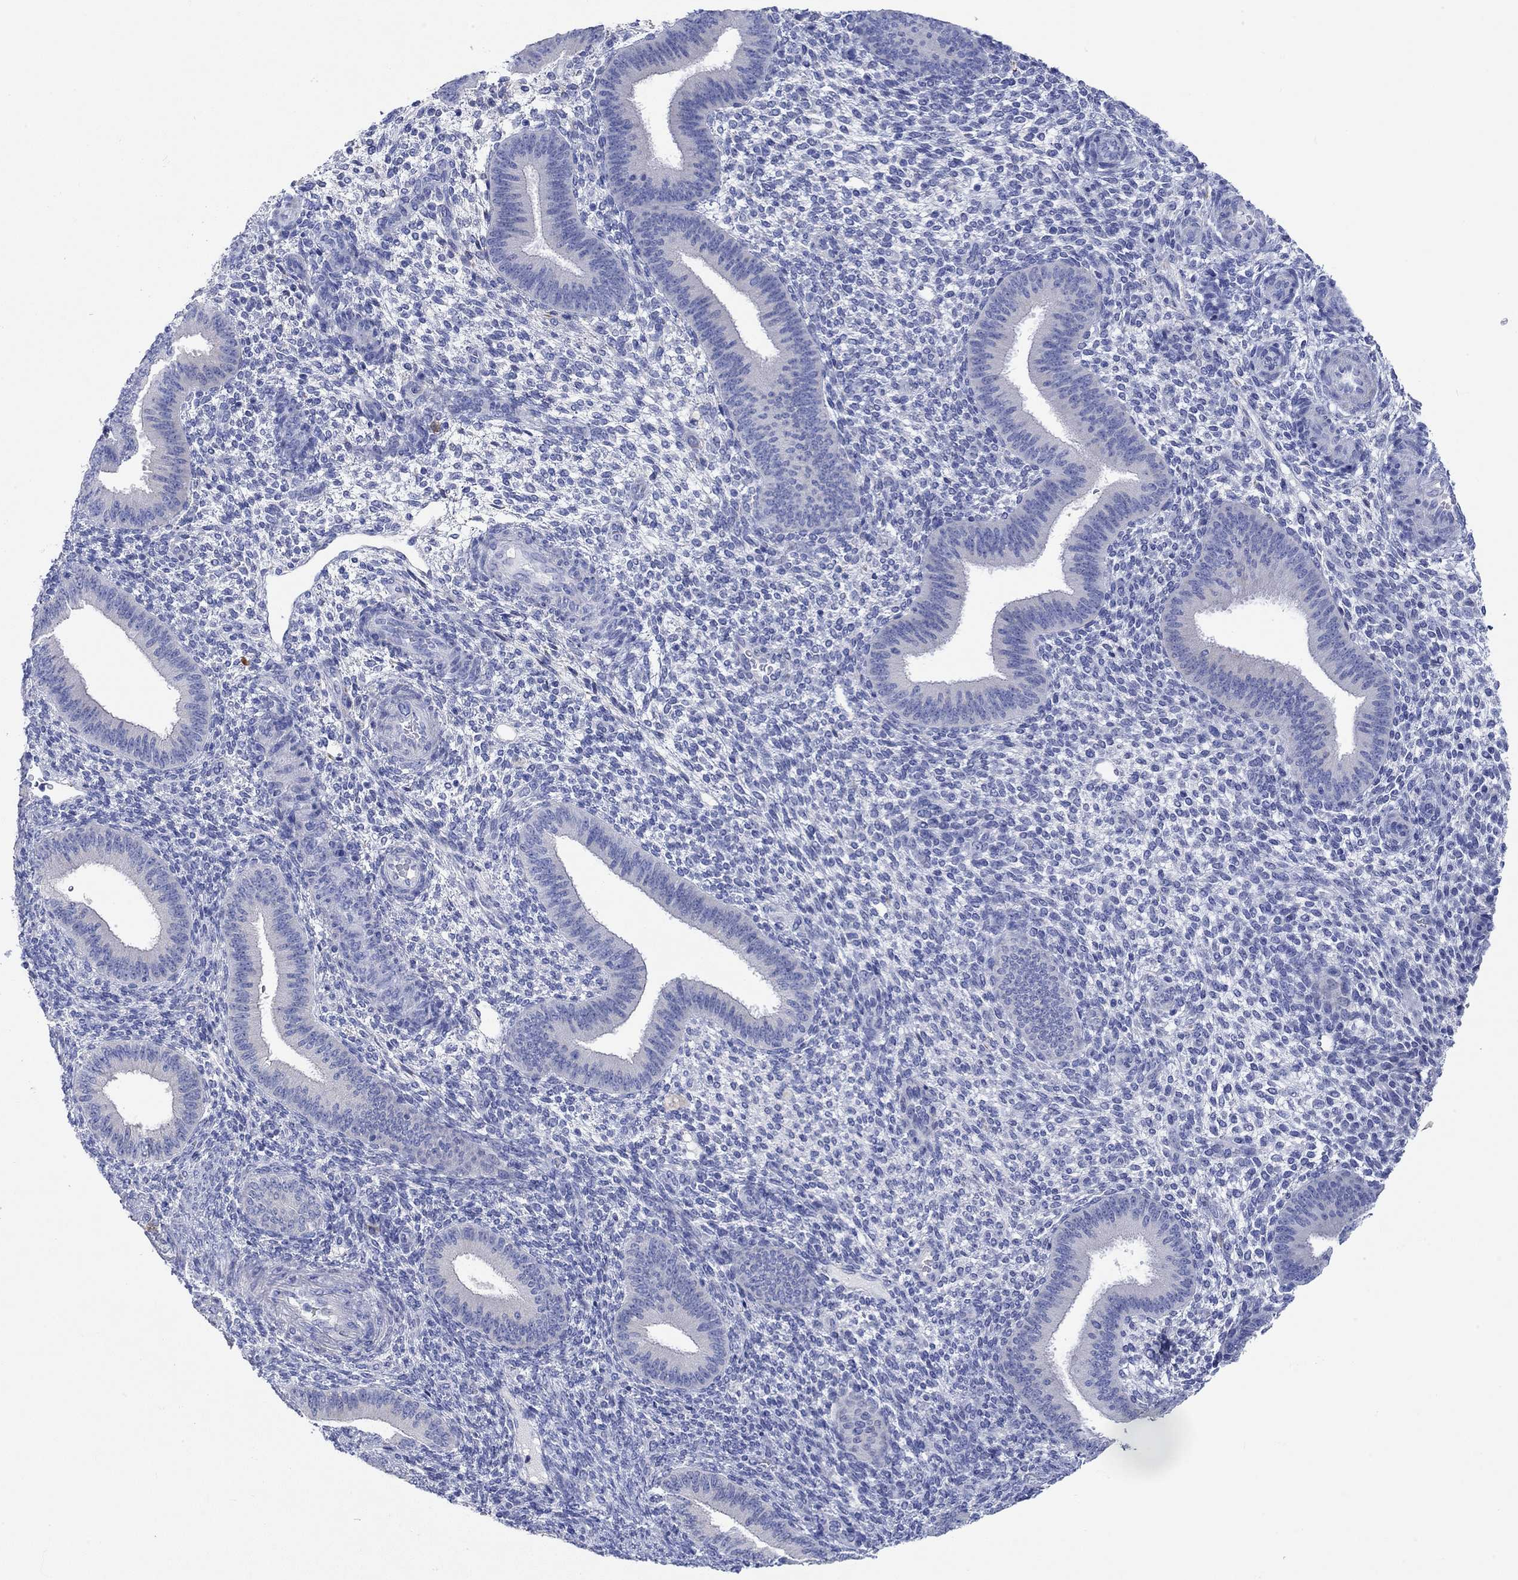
{"staining": {"intensity": "negative", "quantity": "none", "location": "none"}, "tissue": "endometrium", "cell_type": "Cells in endometrial stroma", "image_type": "normal", "snomed": [{"axis": "morphology", "description": "Normal tissue, NOS"}, {"axis": "topography", "description": "Endometrium"}], "caption": "Immunohistochemical staining of benign endometrium displays no significant staining in cells in endometrial stroma.", "gene": "P2RY6", "patient": {"sex": "female", "age": 39}}